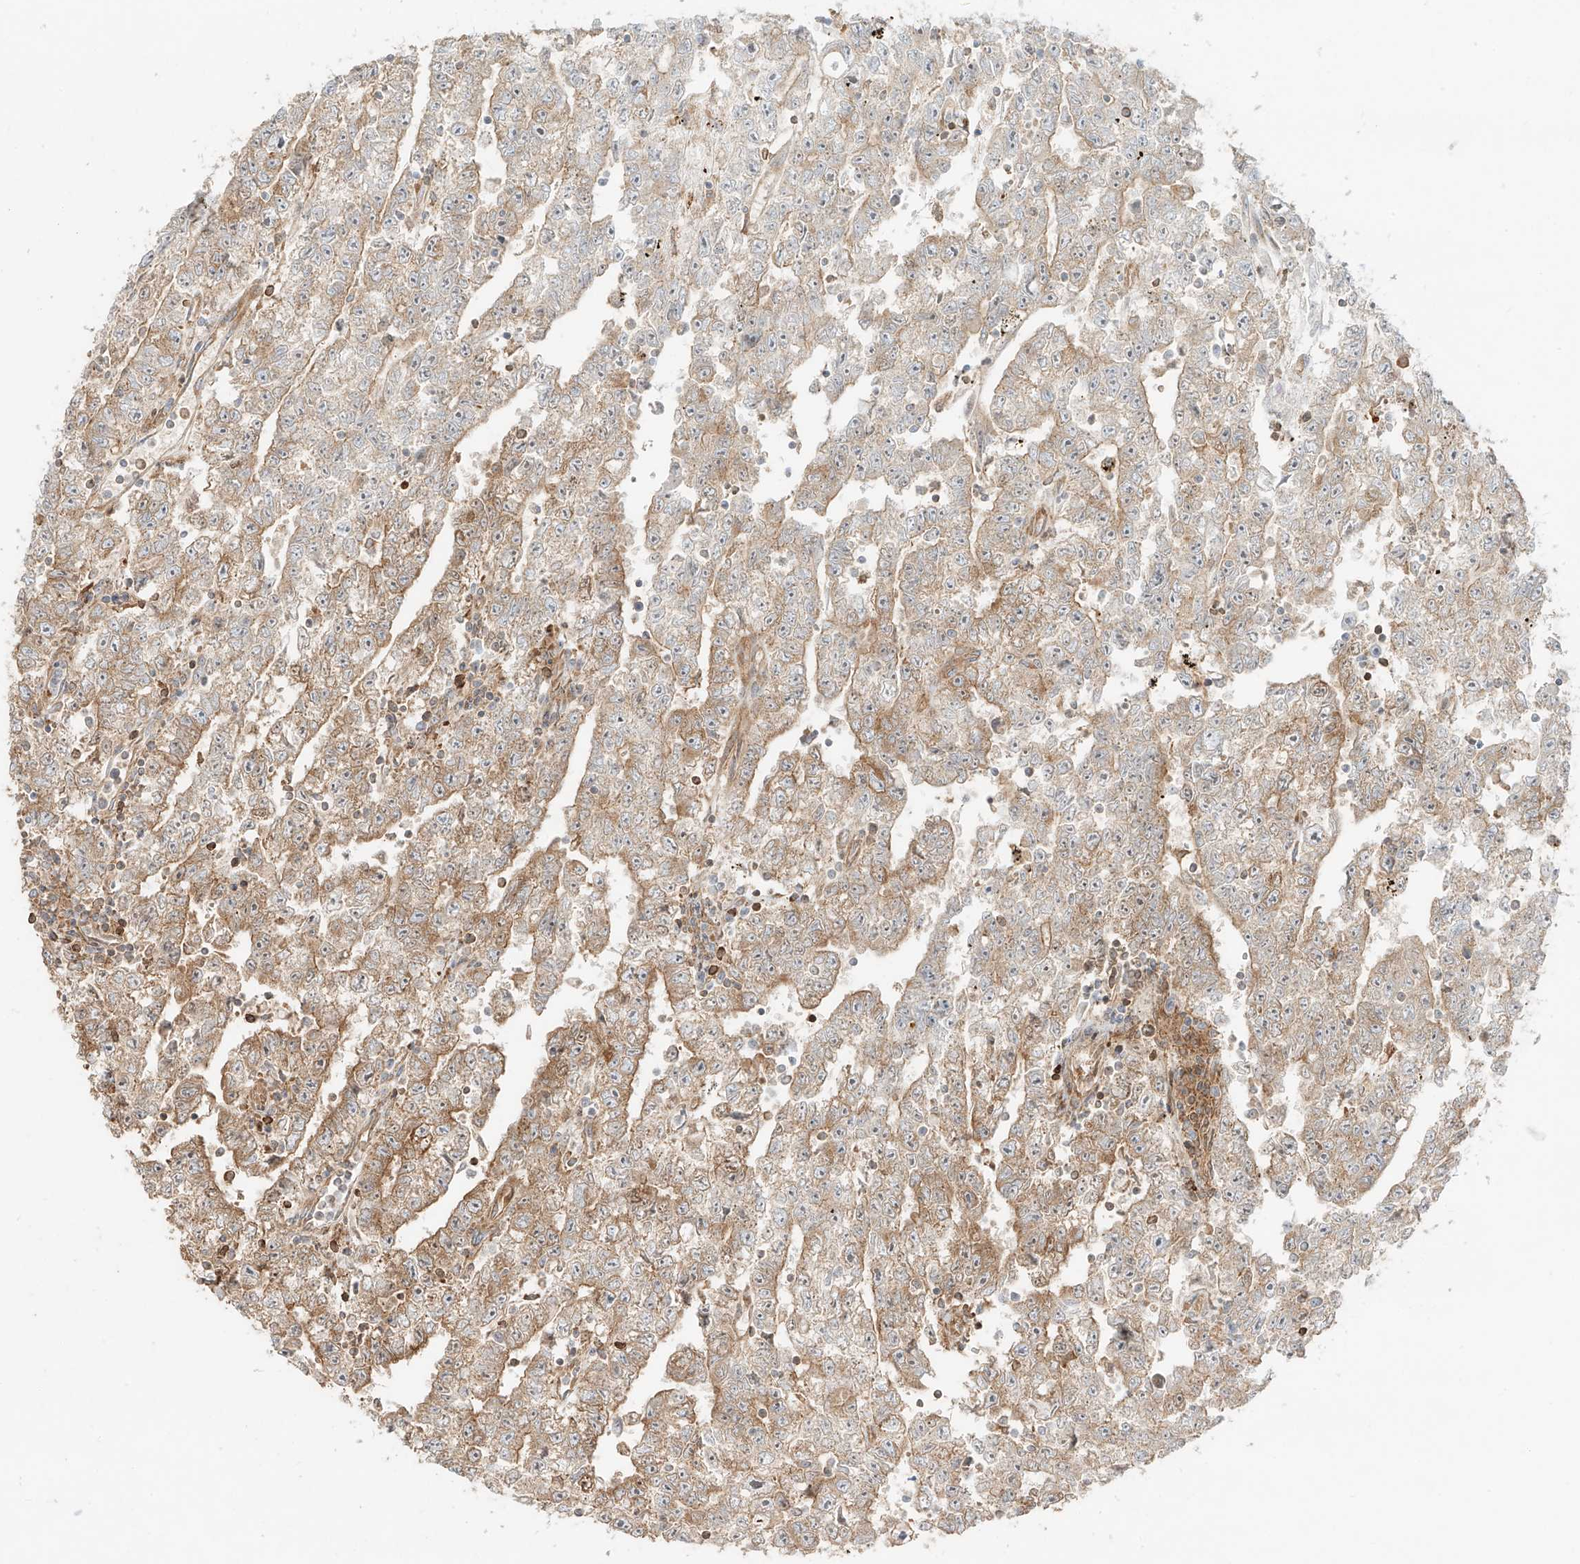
{"staining": {"intensity": "moderate", "quantity": "25%-75%", "location": "cytoplasmic/membranous"}, "tissue": "testis cancer", "cell_type": "Tumor cells", "image_type": "cancer", "snomed": [{"axis": "morphology", "description": "Carcinoma, Embryonal, NOS"}, {"axis": "topography", "description": "Testis"}], "caption": "Immunohistochemical staining of embryonal carcinoma (testis) shows medium levels of moderate cytoplasmic/membranous positivity in approximately 25%-75% of tumor cells. (brown staining indicates protein expression, while blue staining denotes nuclei).", "gene": "SNX9", "patient": {"sex": "male", "age": 25}}